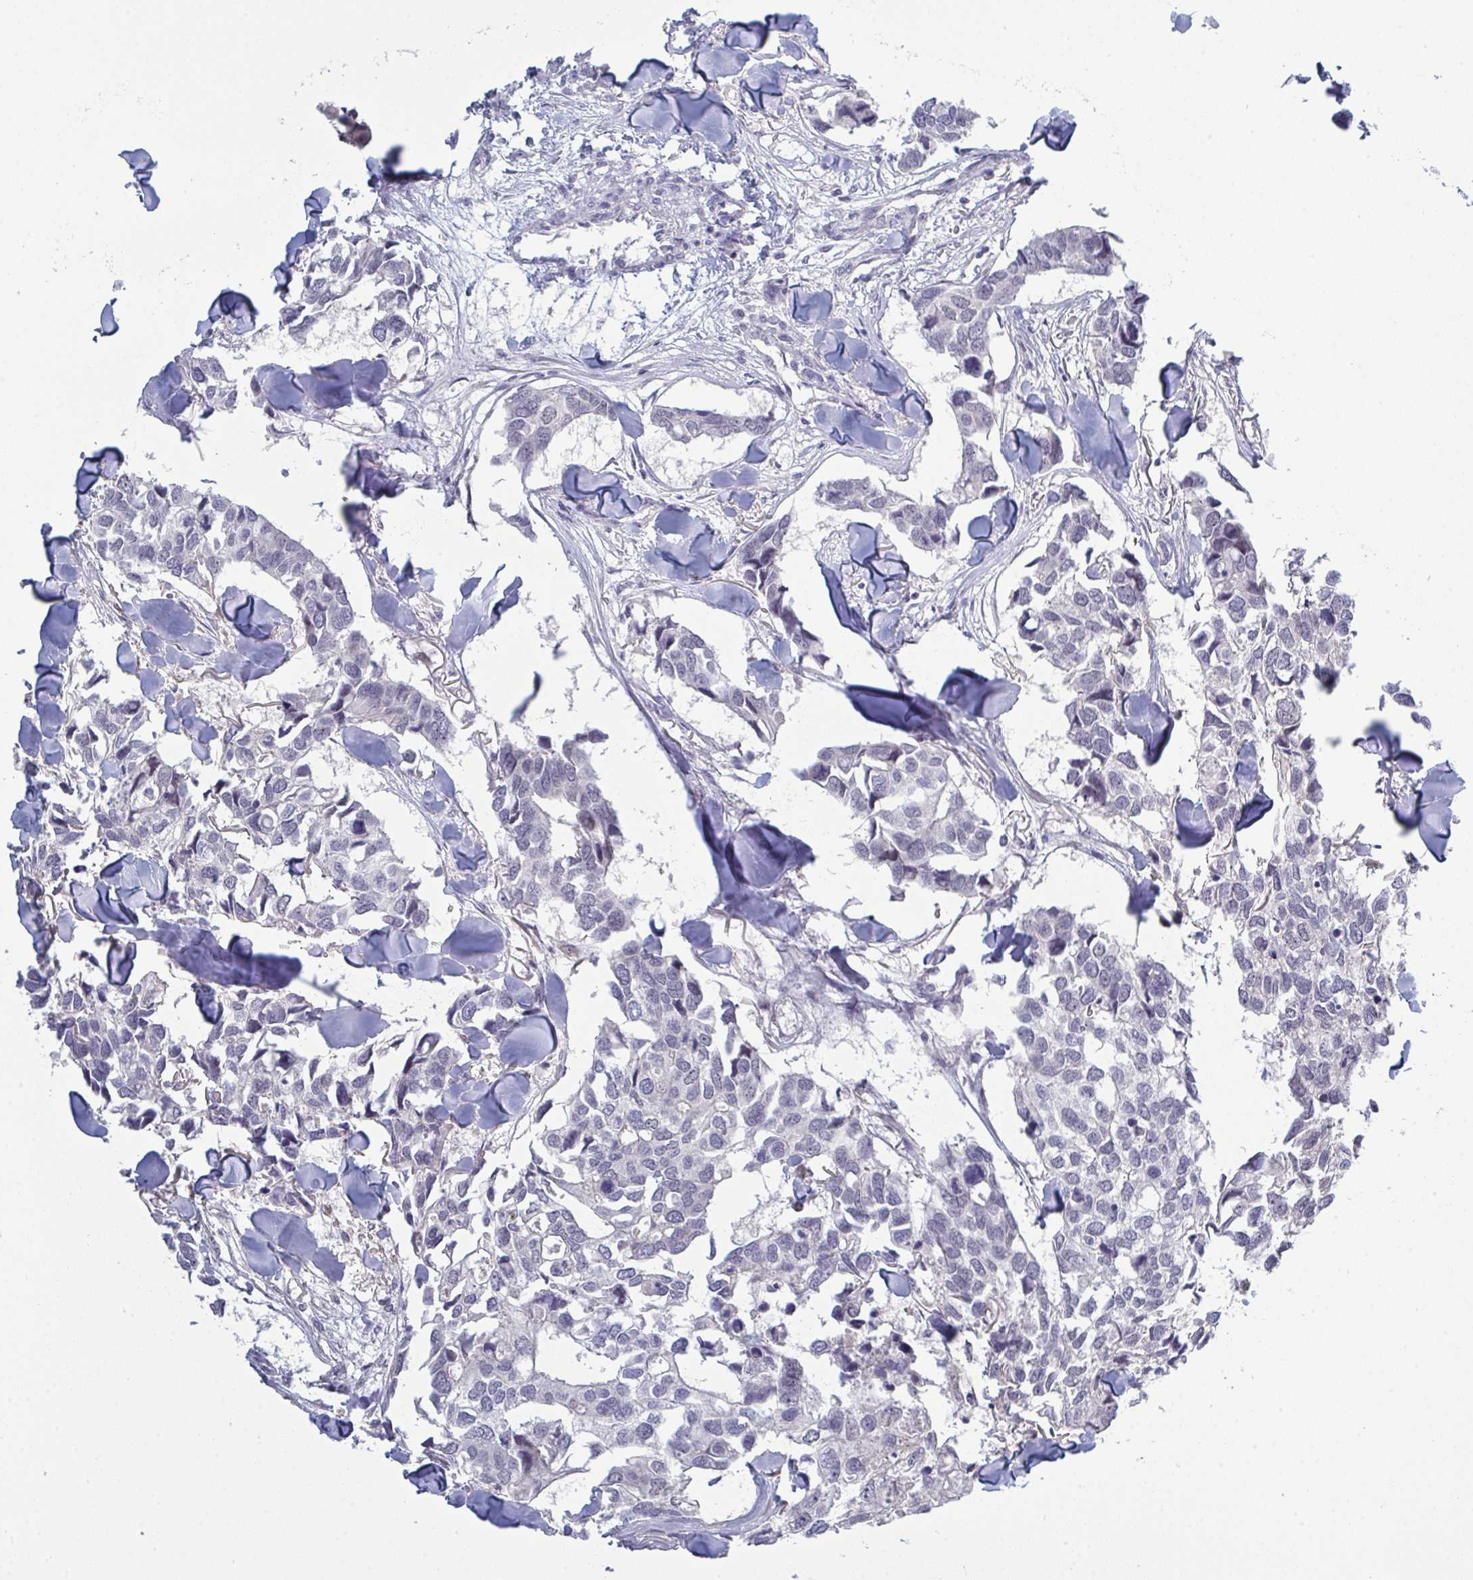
{"staining": {"intensity": "negative", "quantity": "none", "location": "none"}, "tissue": "breast cancer", "cell_type": "Tumor cells", "image_type": "cancer", "snomed": [{"axis": "morphology", "description": "Duct carcinoma"}, {"axis": "topography", "description": "Breast"}], "caption": "Human invasive ductal carcinoma (breast) stained for a protein using immunohistochemistry displays no positivity in tumor cells.", "gene": "ZNF784", "patient": {"sex": "female", "age": 83}}